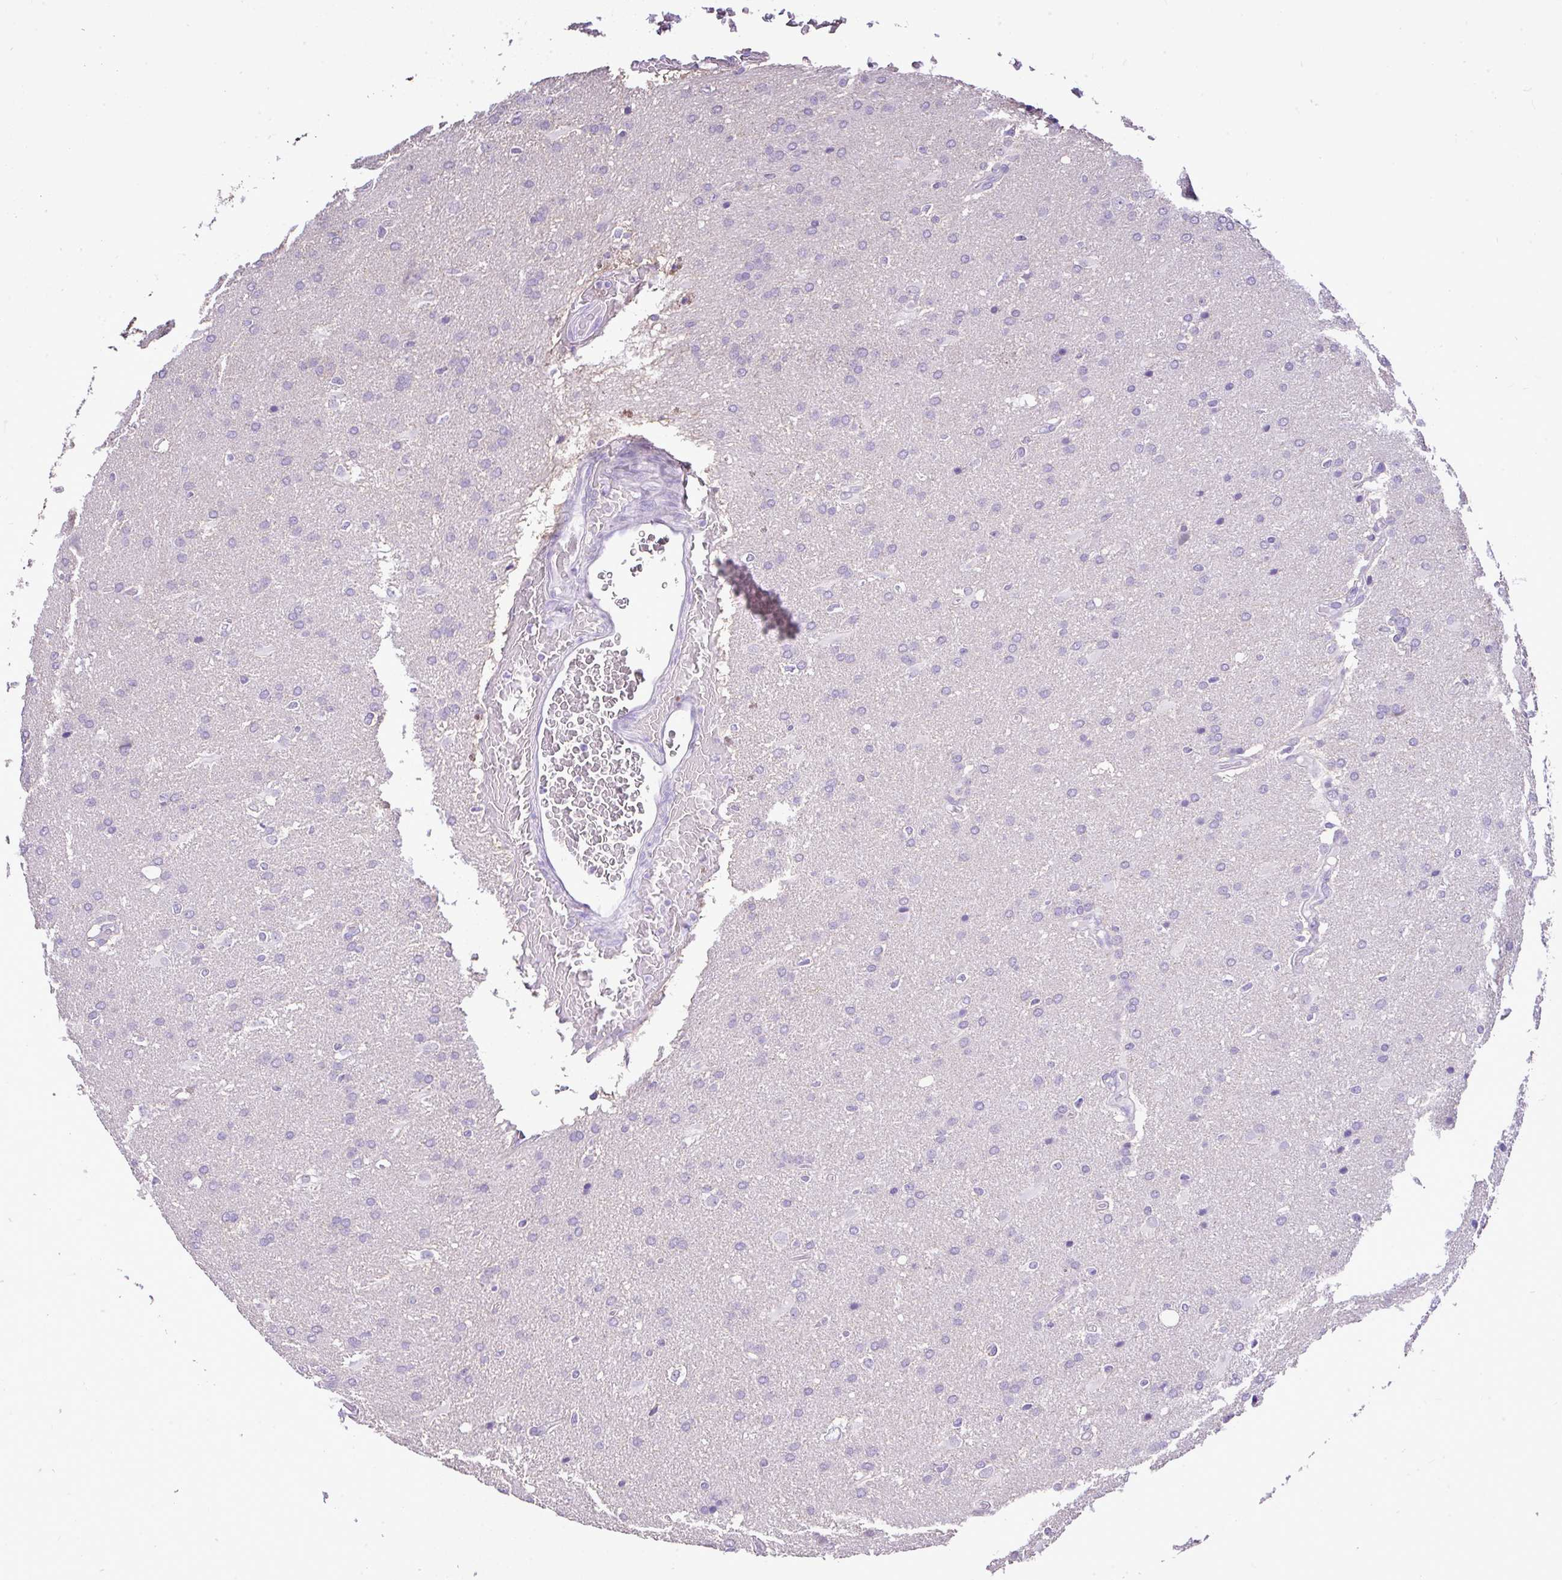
{"staining": {"intensity": "negative", "quantity": "none", "location": "none"}, "tissue": "glioma", "cell_type": "Tumor cells", "image_type": "cancer", "snomed": [{"axis": "morphology", "description": "Glioma, malignant, High grade"}, {"axis": "topography", "description": "Brain"}], "caption": "This is an immunohistochemistry photomicrograph of human glioma. There is no staining in tumor cells.", "gene": "CTU1", "patient": {"sex": "male", "age": 56}}